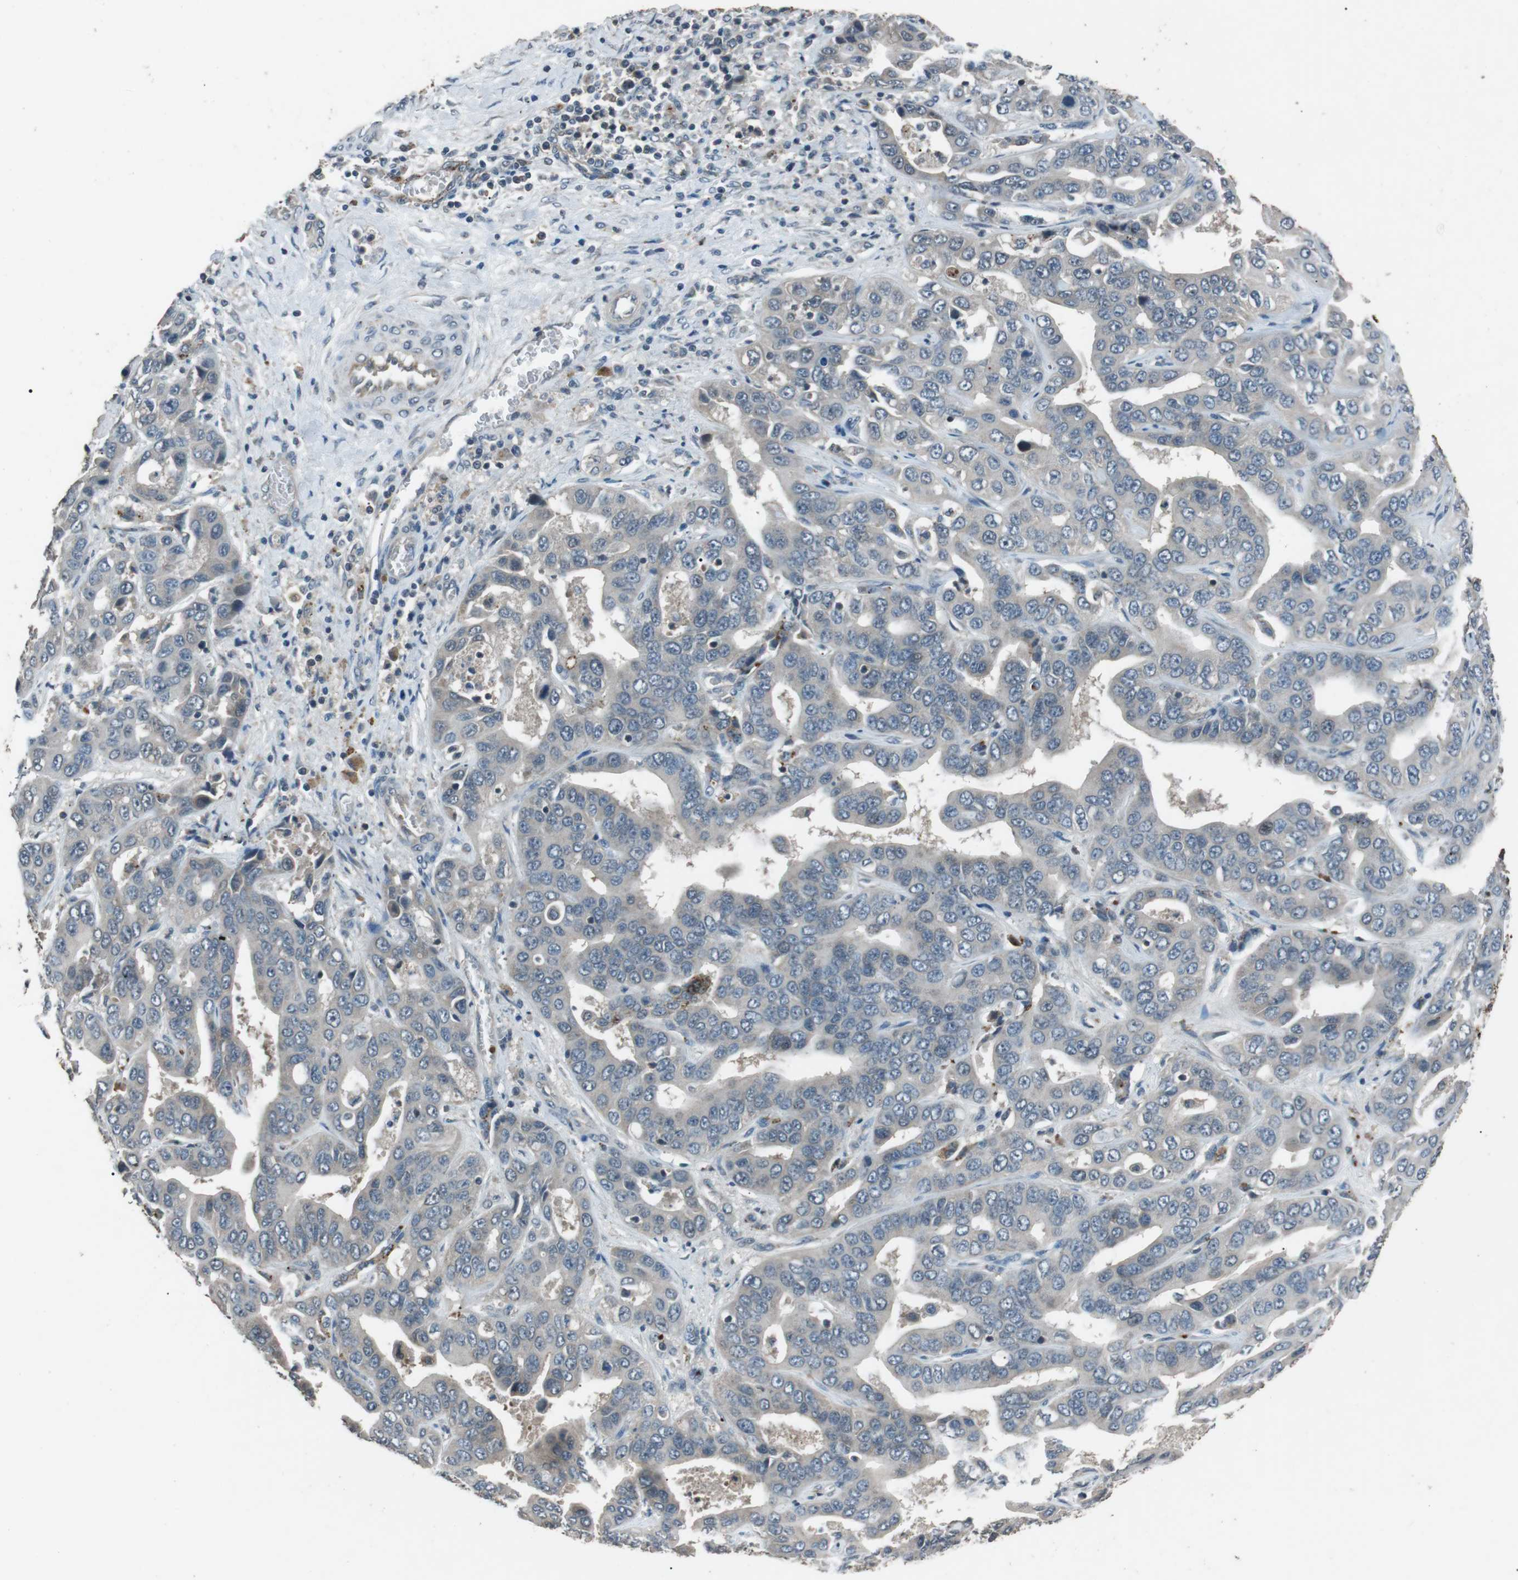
{"staining": {"intensity": "negative", "quantity": "none", "location": "none"}, "tissue": "liver cancer", "cell_type": "Tumor cells", "image_type": "cancer", "snomed": [{"axis": "morphology", "description": "Cholangiocarcinoma"}, {"axis": "topography", "description": "Liver"}], "caption": "High magnification brightfield microscopy of liver cancer (cholangiocarcinoma) stained with DAB (3,3'-diaminobenzidine) (brown) and counterstained with hematoxylin (blue): tumor cells show no significant positivity. (DAB immunohistochemistry, high magnification).", "gene": "NEK7", "patient": {"sex": "female", "age": 52}}